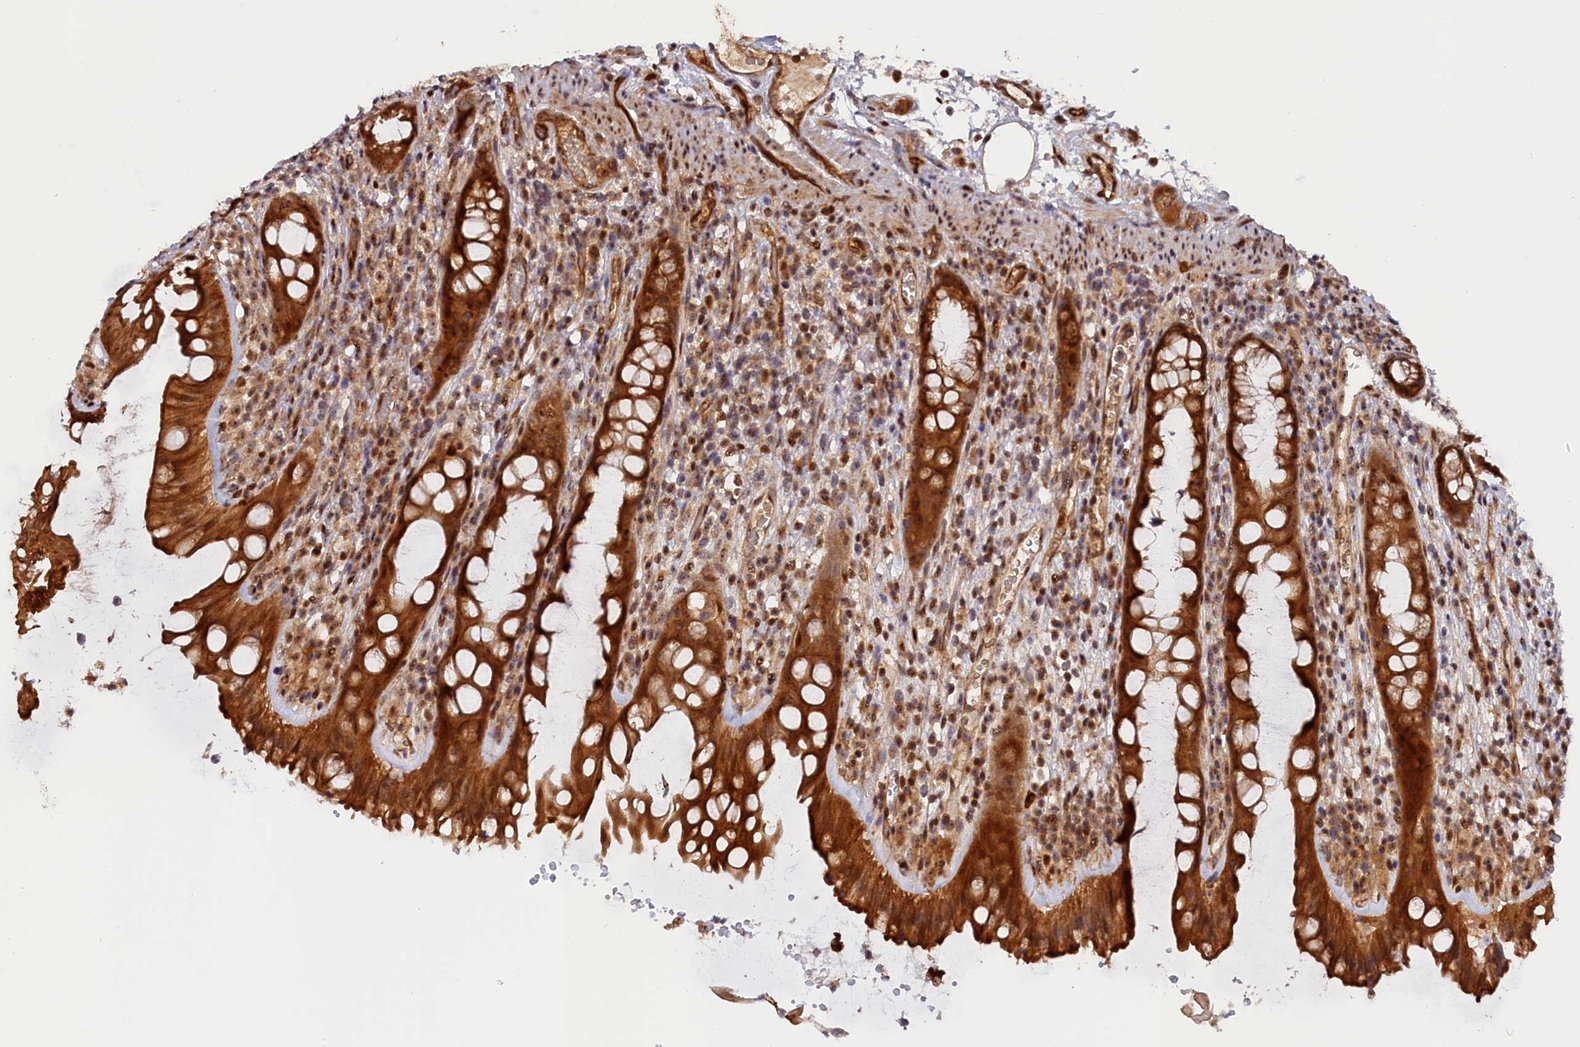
{"staining": {"intensity": "strong", "quantity": ">75%", "location": "cytoplasmic/membranous"}, "tissue": "small intestine", "cell_type": "Glandular cells", "image_type": "normal", "snomed": [{"axis": "morphology", "description": "Normal tissue, NOS"}, {"axis": "topography", "description": "Small intestine"}], "caption": "A micrograph of small intestine stained for a protein demonstrates strong cytoplasmic/membranous brown staining in glandular cells. The staining is performed using DAB (3,3'-diaminobenzidine) brown chromogen to label protein expression. The nuclei are counter-stained blue using hematoxylin.", "gene": "ANKRD24", "patient": {"sex": "female", "age": 64}}